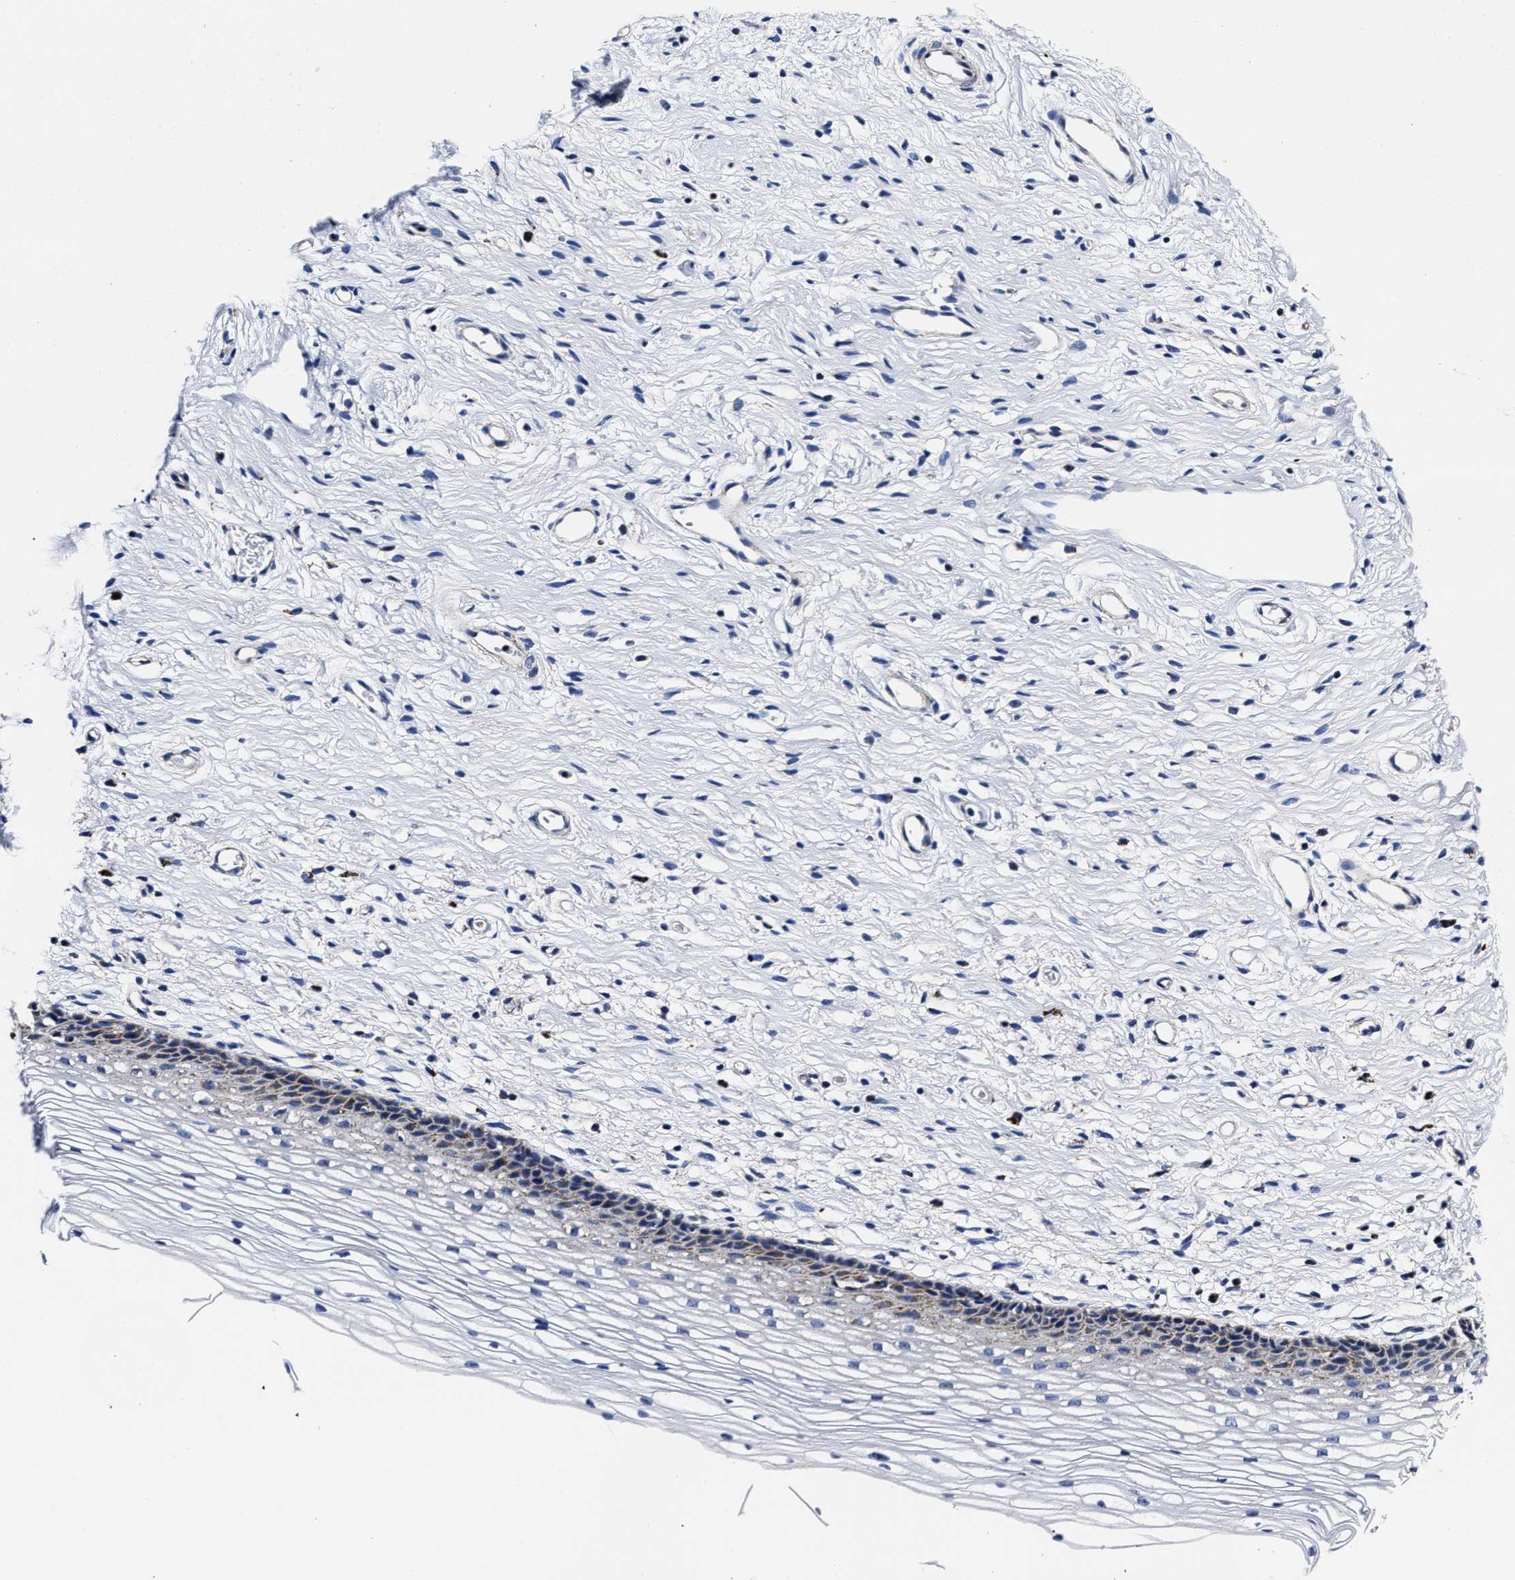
{"staining": {"intensity": "moderate", "quantity": "25%-75%", "location": "cytoplasmic/membranous"}, "tissue": "cervix", "cell_type": "Glandular cells", "image_type": "normal", "snomed": [{"axis": "morphology", "description": "Normal tissue, NOS"}, {"axis": "topography", "description": "Cervix"}], "caption": "This micrograph reveals immunohistochemistry staining of benign cervix, with medium moderate cytoplasmic/membranous positivity in about 25%-75% of glandular cells.", "gene": "HINT2", "patient": {"sex": "female", "age": 77}}